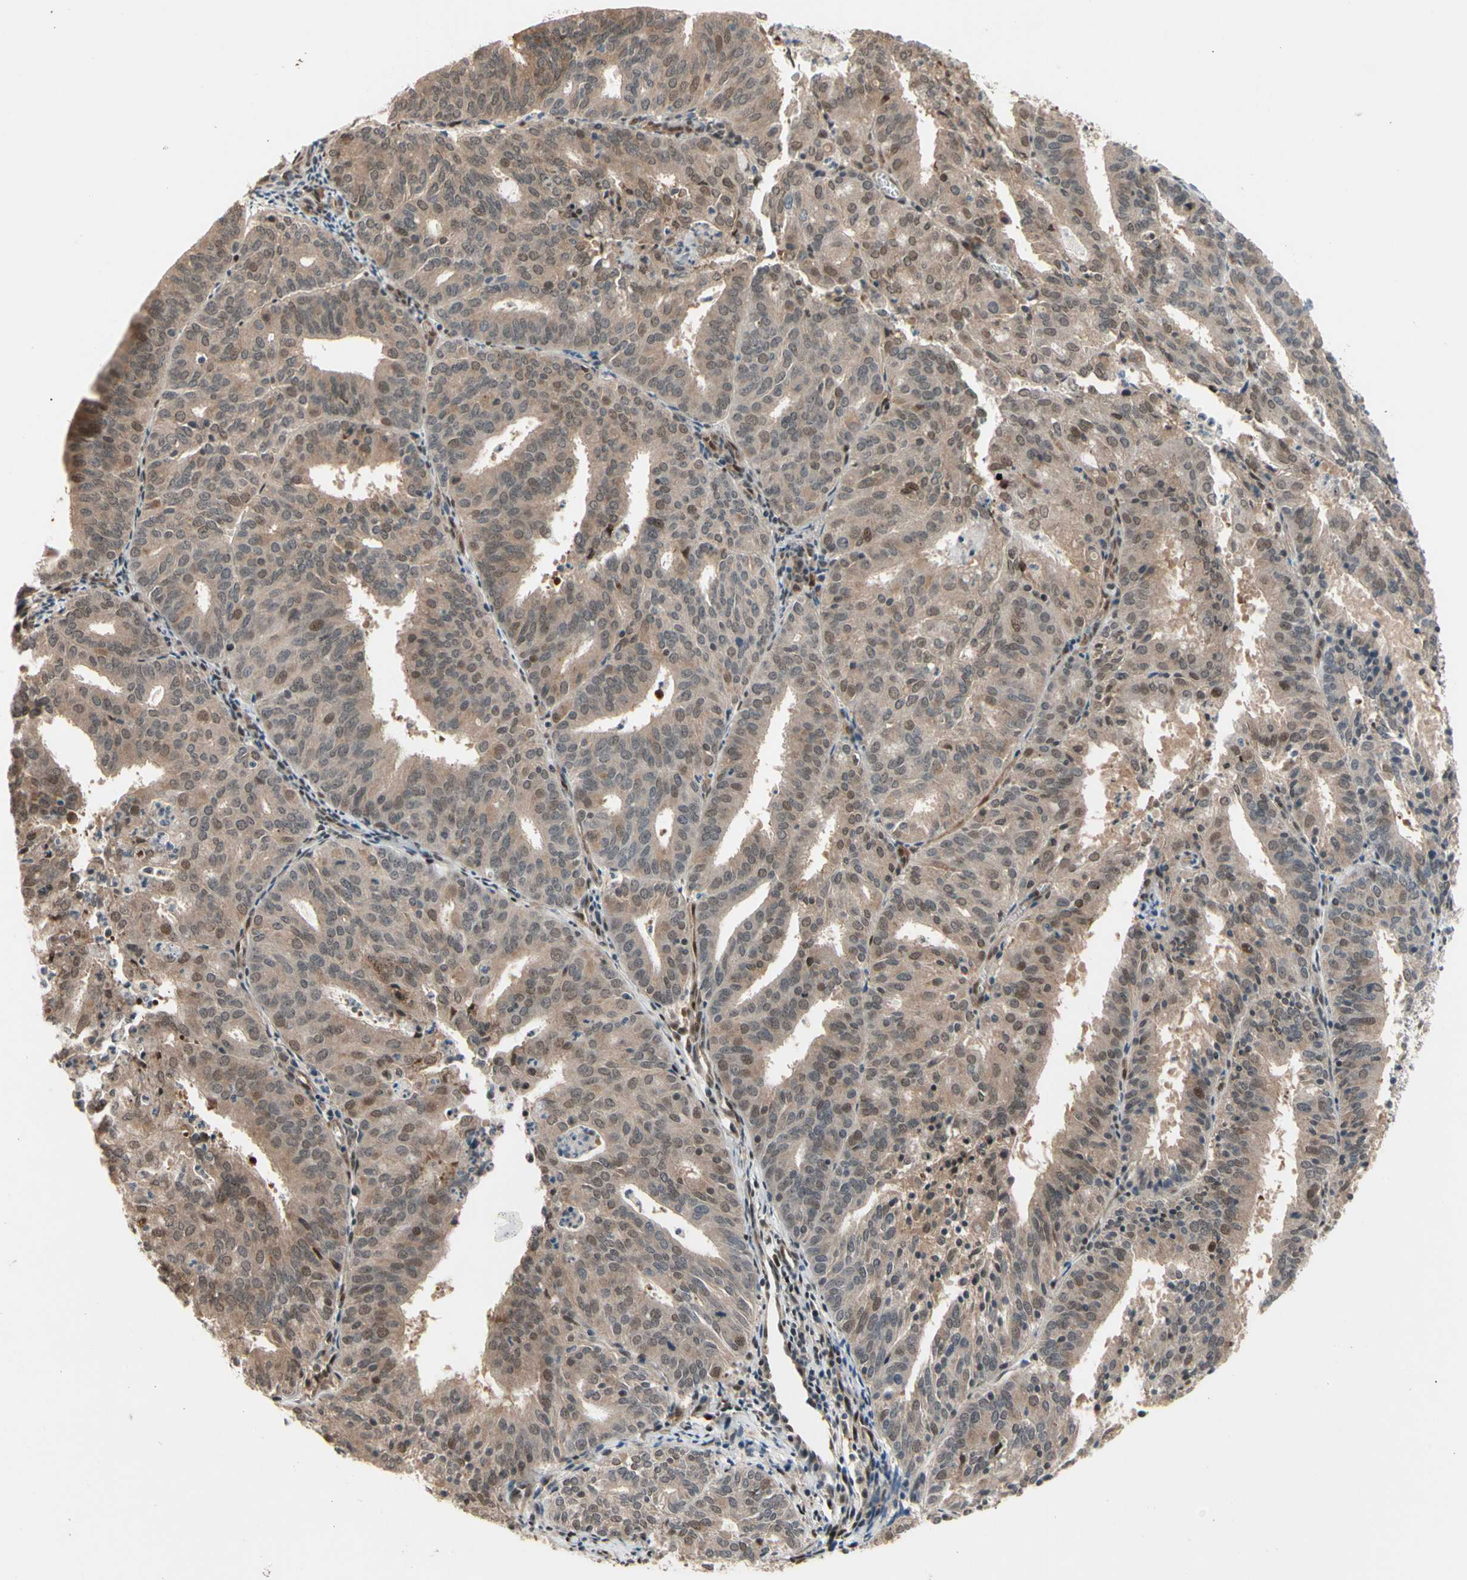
{"staining": {"intensity": "moderate", "quantity": ">75%", "location": "cytoplasmic/membranous,nuclear"}, "tissue": "endometrial cancer", "cell_type": "Tumor cells", "image_type": "cancer", "snomed": [{"axis": "morphology", "description": "Adenocarcinoma, NOS"}, {"axis": "topography", "description": "Uterus"}], "caption": "About >75% of tumor cells in endometrial adenocarcinoma reveal moderate cytoplasmic/membranous and nuclear protein positivity as visualized by brown immunohistochemical staining.", "gene": "NGEF", "patient": {"sex": "female", "age": 60}}